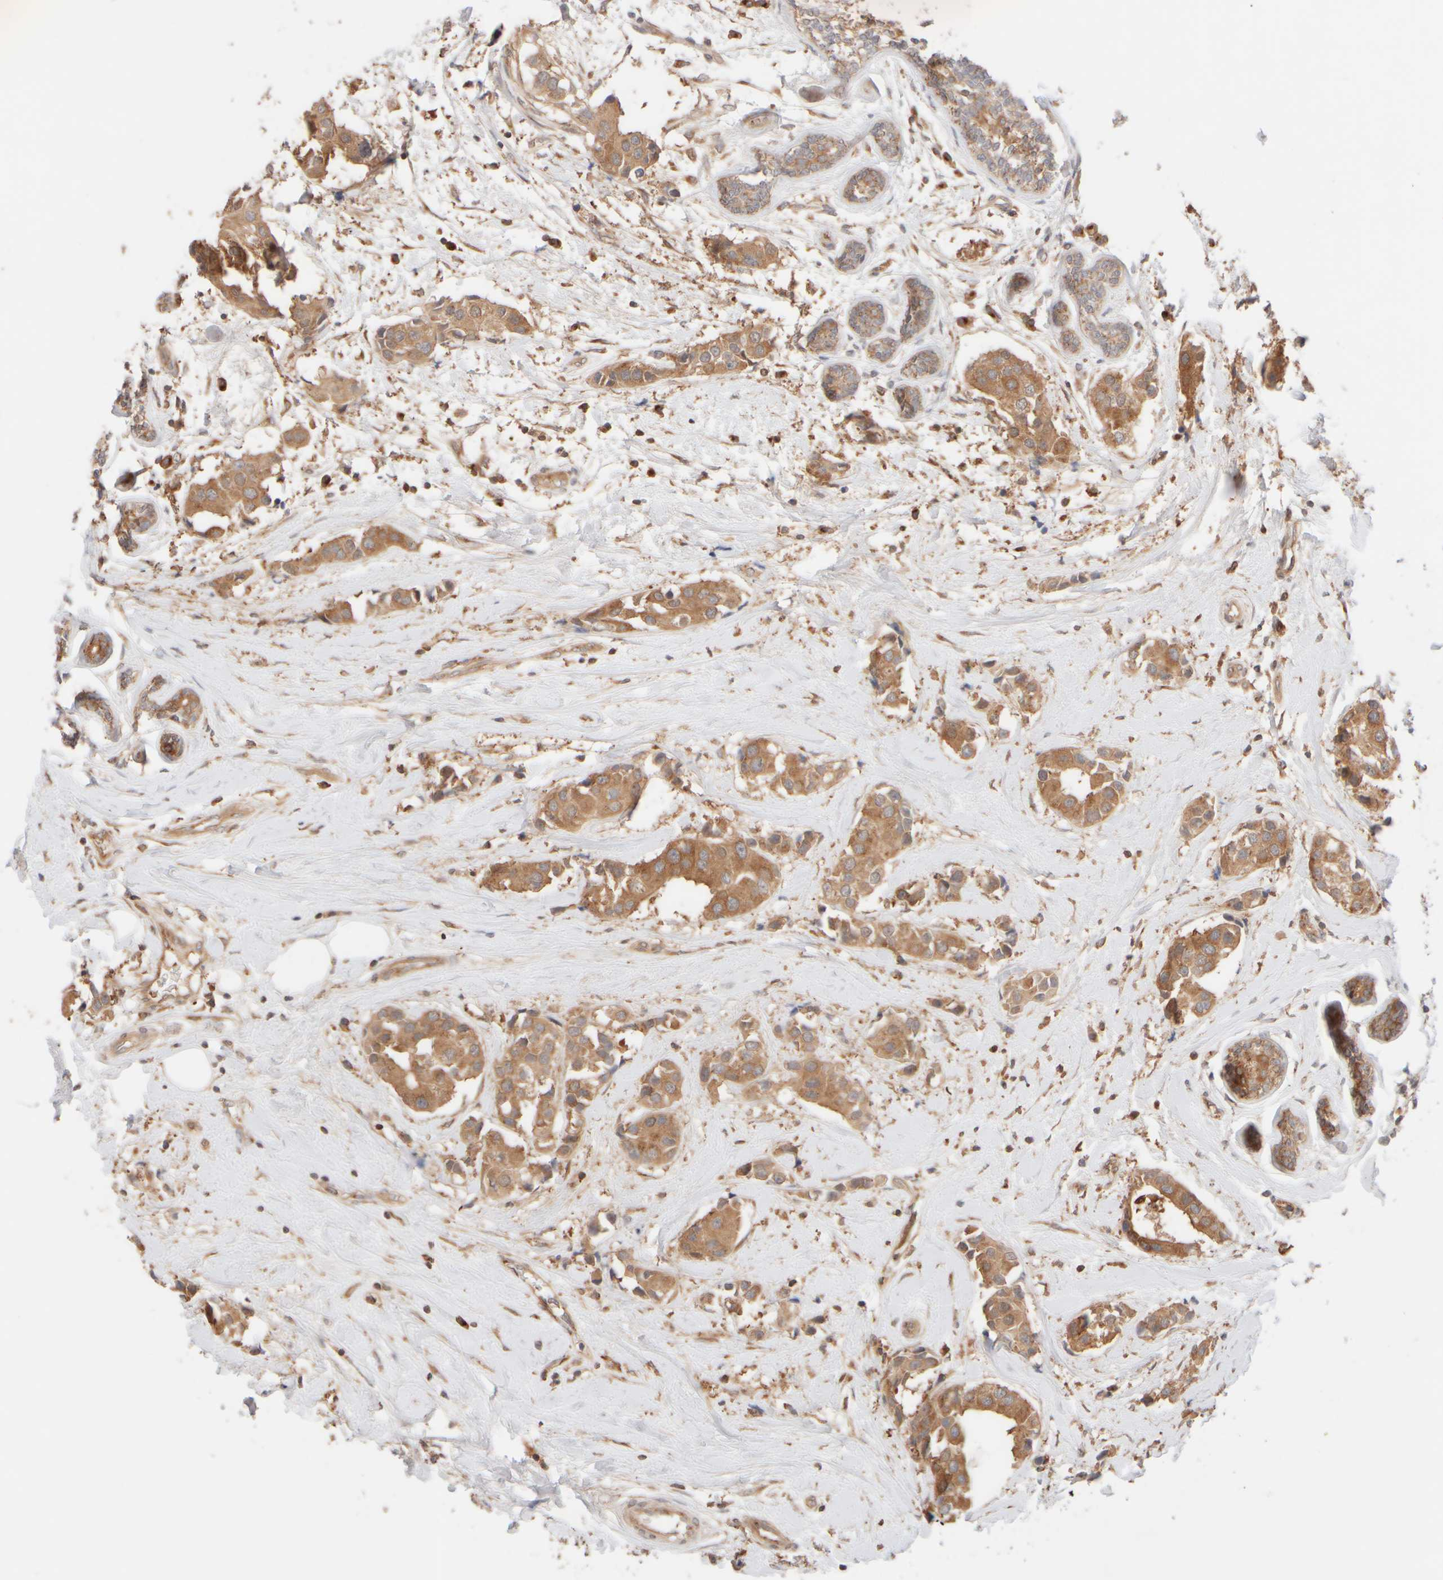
{"staining": {"intensity": "moderate", "quantity": ">75%", "location": "cytoplasmic/membranous"}, "tissue": "breast cancer", "cell_type": "Tumor cells", "image_type": "cancer", "snomed": [{"axis": "morphology", "description": "Normal tissue, NOS"}, {"axis": "morphology", "description": "Duct carcinoma"}, {"axis": "topography", "description": "Breast"}], "caption": "Immunohistochemistry image of breast cancer (intraductal carcinoma) stained for a protein (brown), which displays medium levels of moderate cytoplasmic/membranous expression in approximately >75% of tumor cells.", "gene": "RABEP1", "patient": {"sex": "female", "age": 39}}